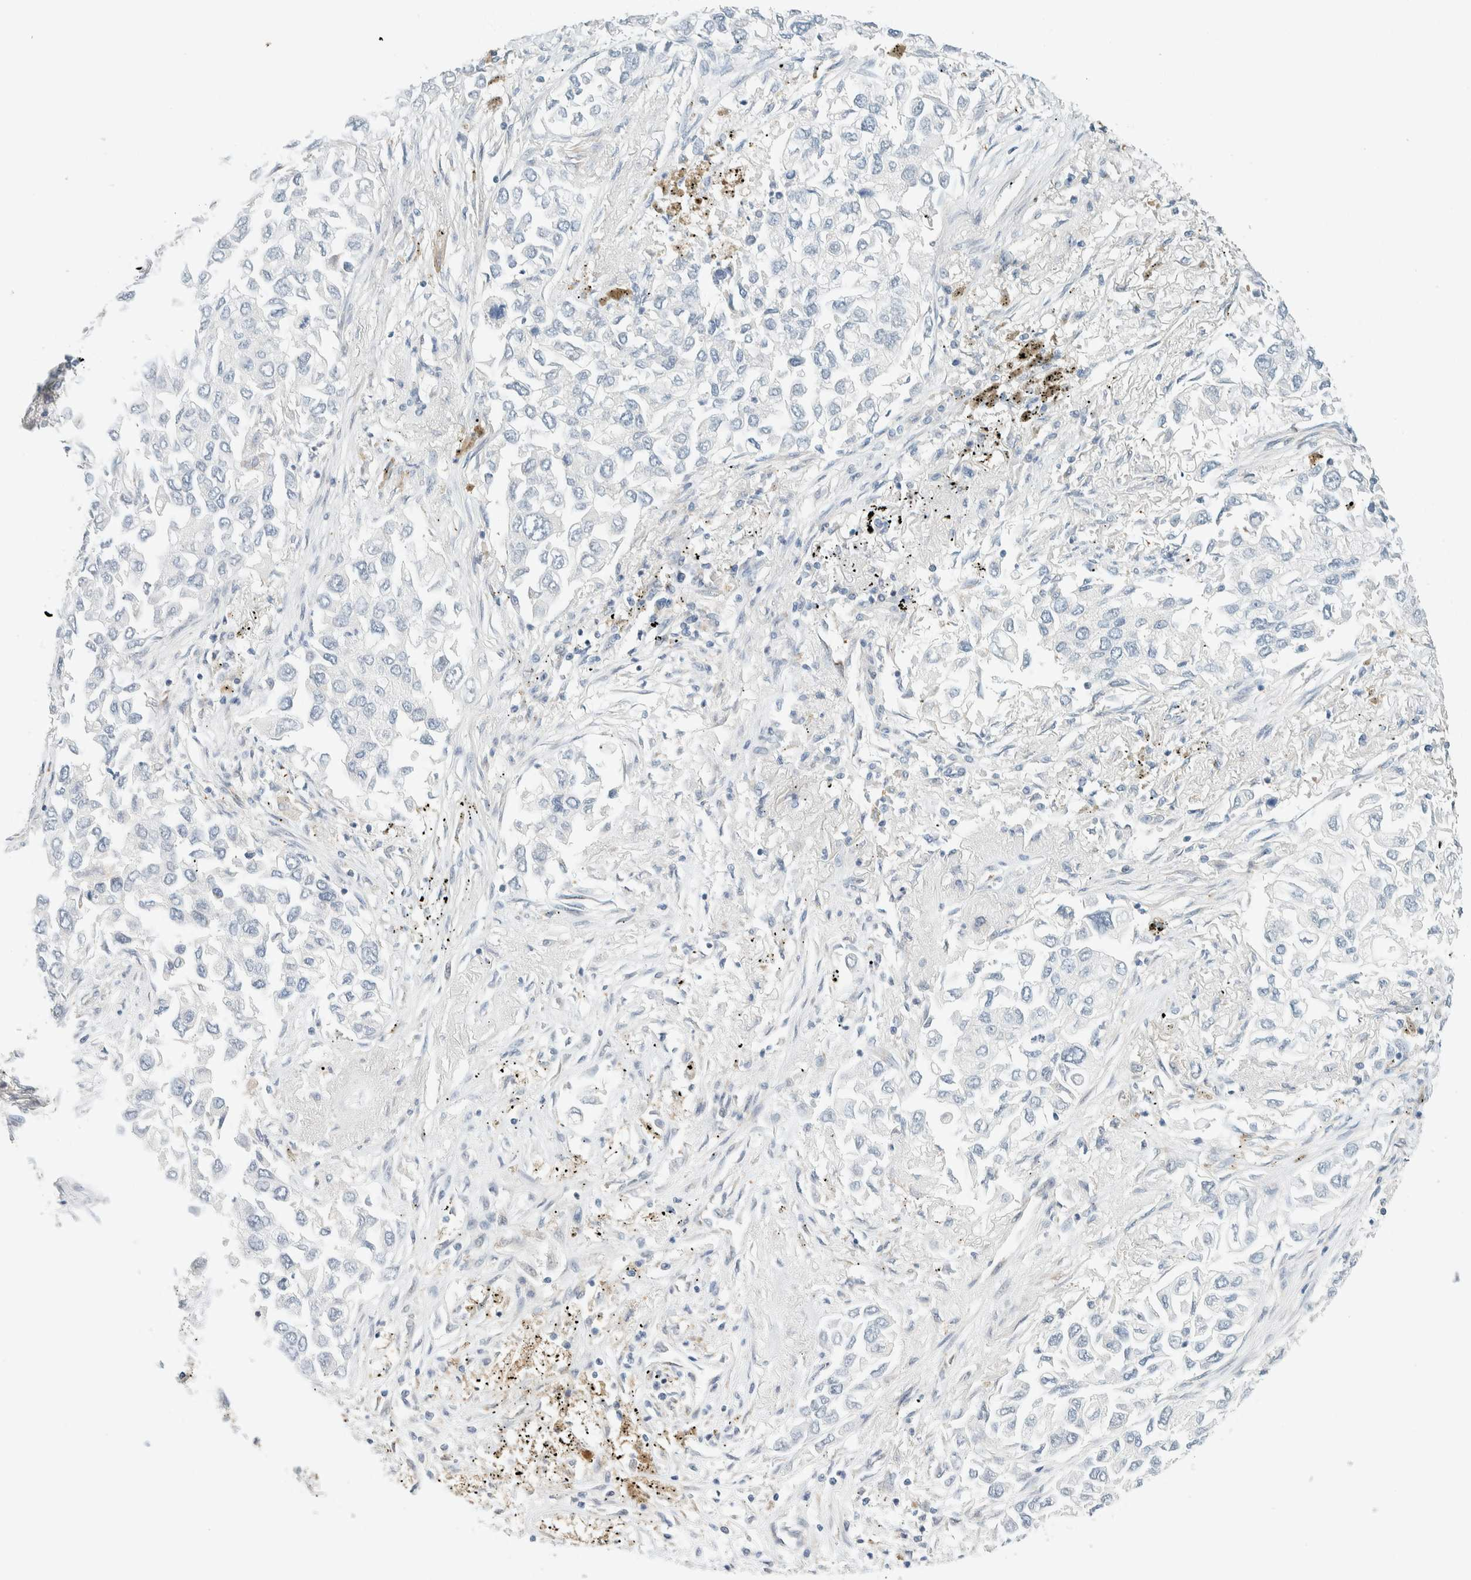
{"staining": {"intensity": "negative", "quantity": "none", "location": "none"}, "tissue": "lung cancer", "cell_type": "Tumor cells", "image_type": "cancer", "snomed": [{"axis": "morphology", "description": "Inflammation, NOS"}, {"axis": "morphology", "description": "Adenocarcinoma, NOS"}, {"axis": "topography", "description": "Lung"}], "caption": "Protein analysis of lung cancer demonstrates no significant staining in tumor cells.", "gene": "SUMF2", "patient": {"sex": "male", "age": 63}}